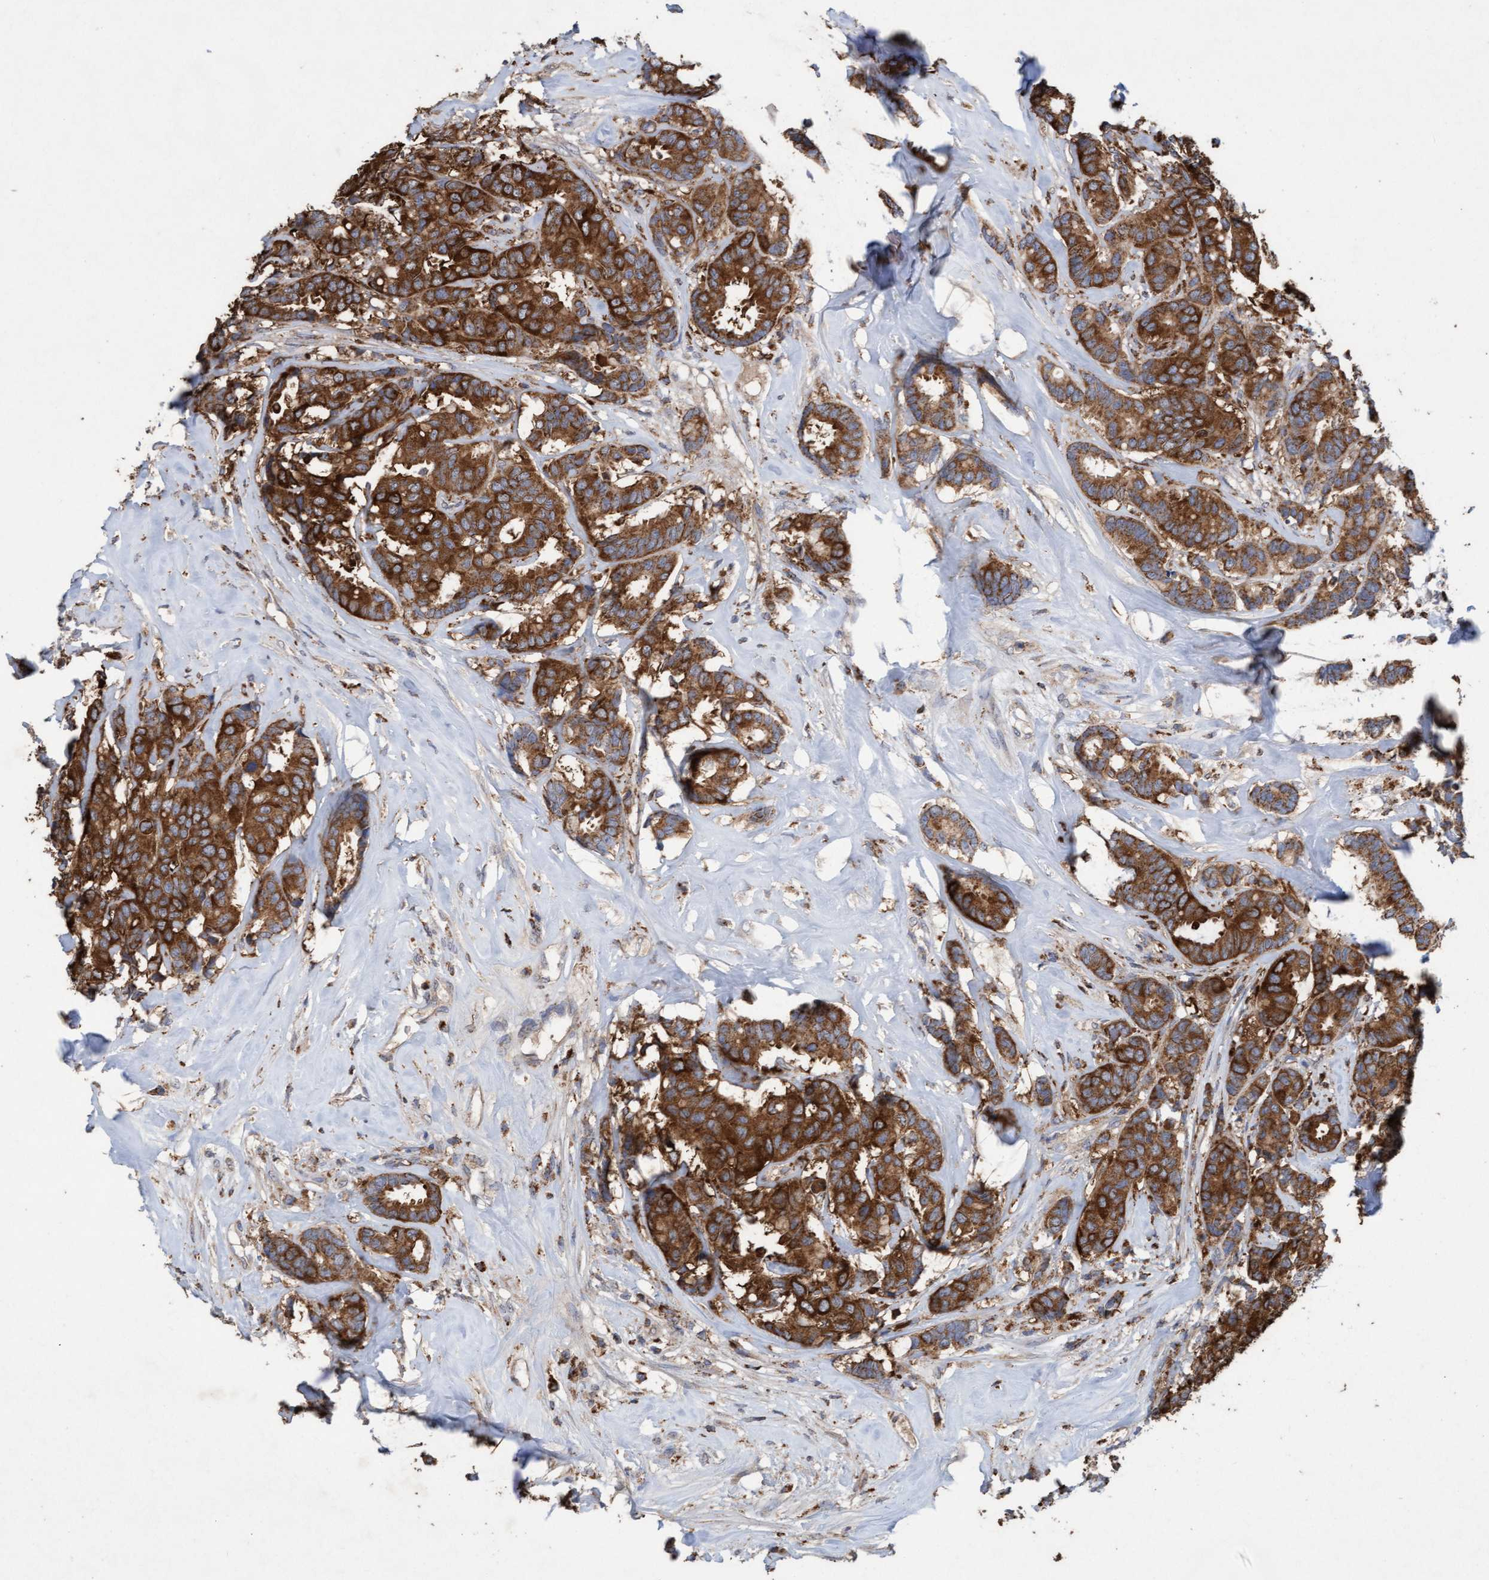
{"staining": {"intensity": "moderate", "quantity": ">75%", "location": "cytoplasmic/membranous"}, "tissue": "breast cancer", "cell_type": "Tumor cells", "image_type": "cancer", "snomed": [{"axis": "morphology", "description": "Duct carcinoma"}, {"axis": "topography", "description": "Breast"}], "caption": "This is a histology image of immunohistochemistry staining of breast cancer (intraductal carcinoma), which shows moderate expression in the cytoplasmic/membranous of tumor cells.", "gene": "ATPAF2", "patient": {"sex": "female", "age": 87}}